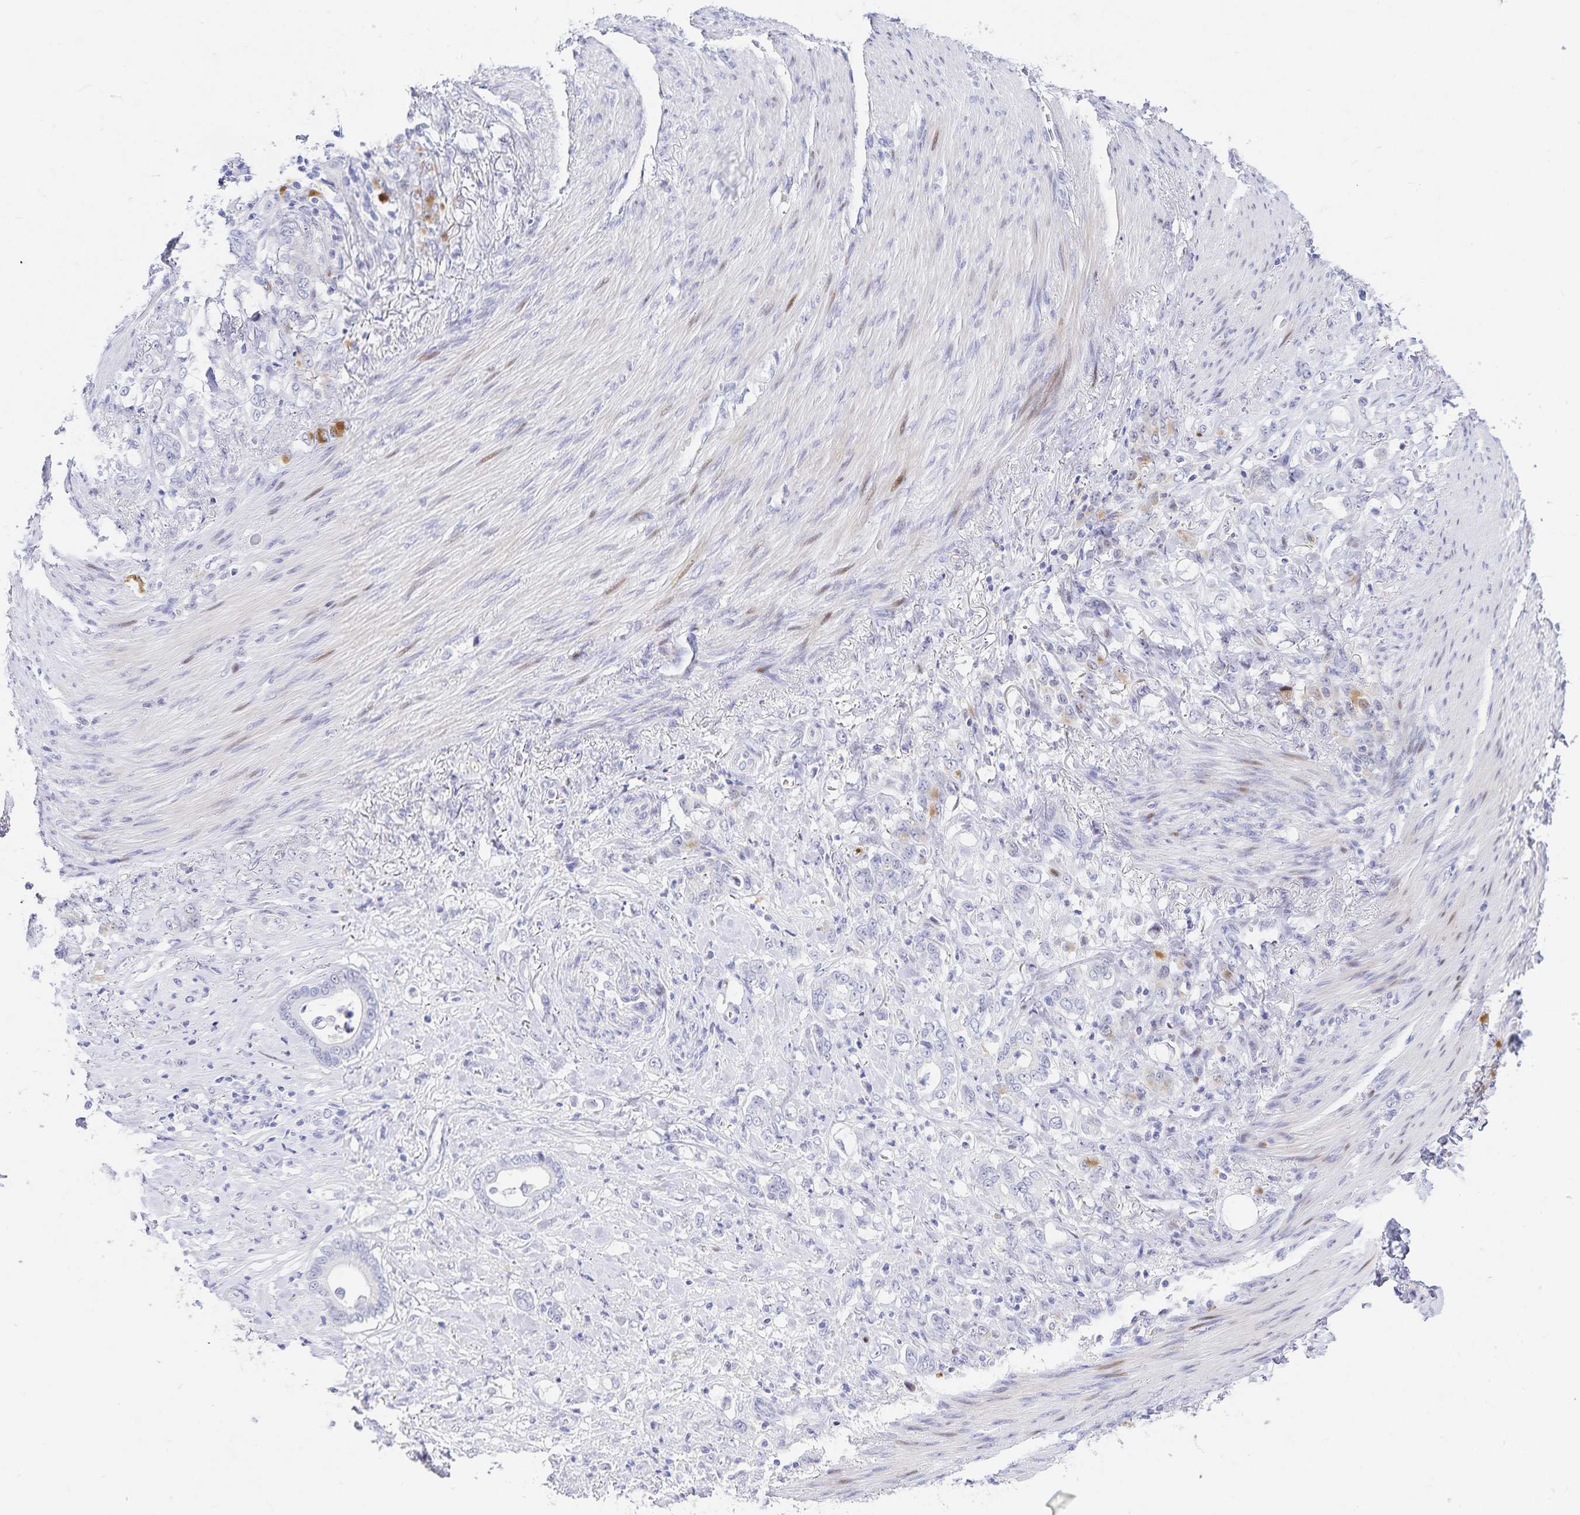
{"staining": {"intensity": "moderate", "quantity": "<25%", "location": "cytoplasmic/membranous,nuclear"}, "tissue": "stomach cancer", "cell_type": "Tumor cells", "image_type": "cancer", "snomed": [{"axis": "morphology", "description": "Adenocarcinoma, NOS"}, {"axis": "topography", "description": "Stomach"}], "caption": "Moderate cytoplasmic/membranous and nuclear expression for a protein is present in approximately <25% of tumor cells of stomach adenocarcinoma using immunohistochemistry (IHC).", "gene": "KBTBD13", "patient": {"sex": "female", "age": 79}}